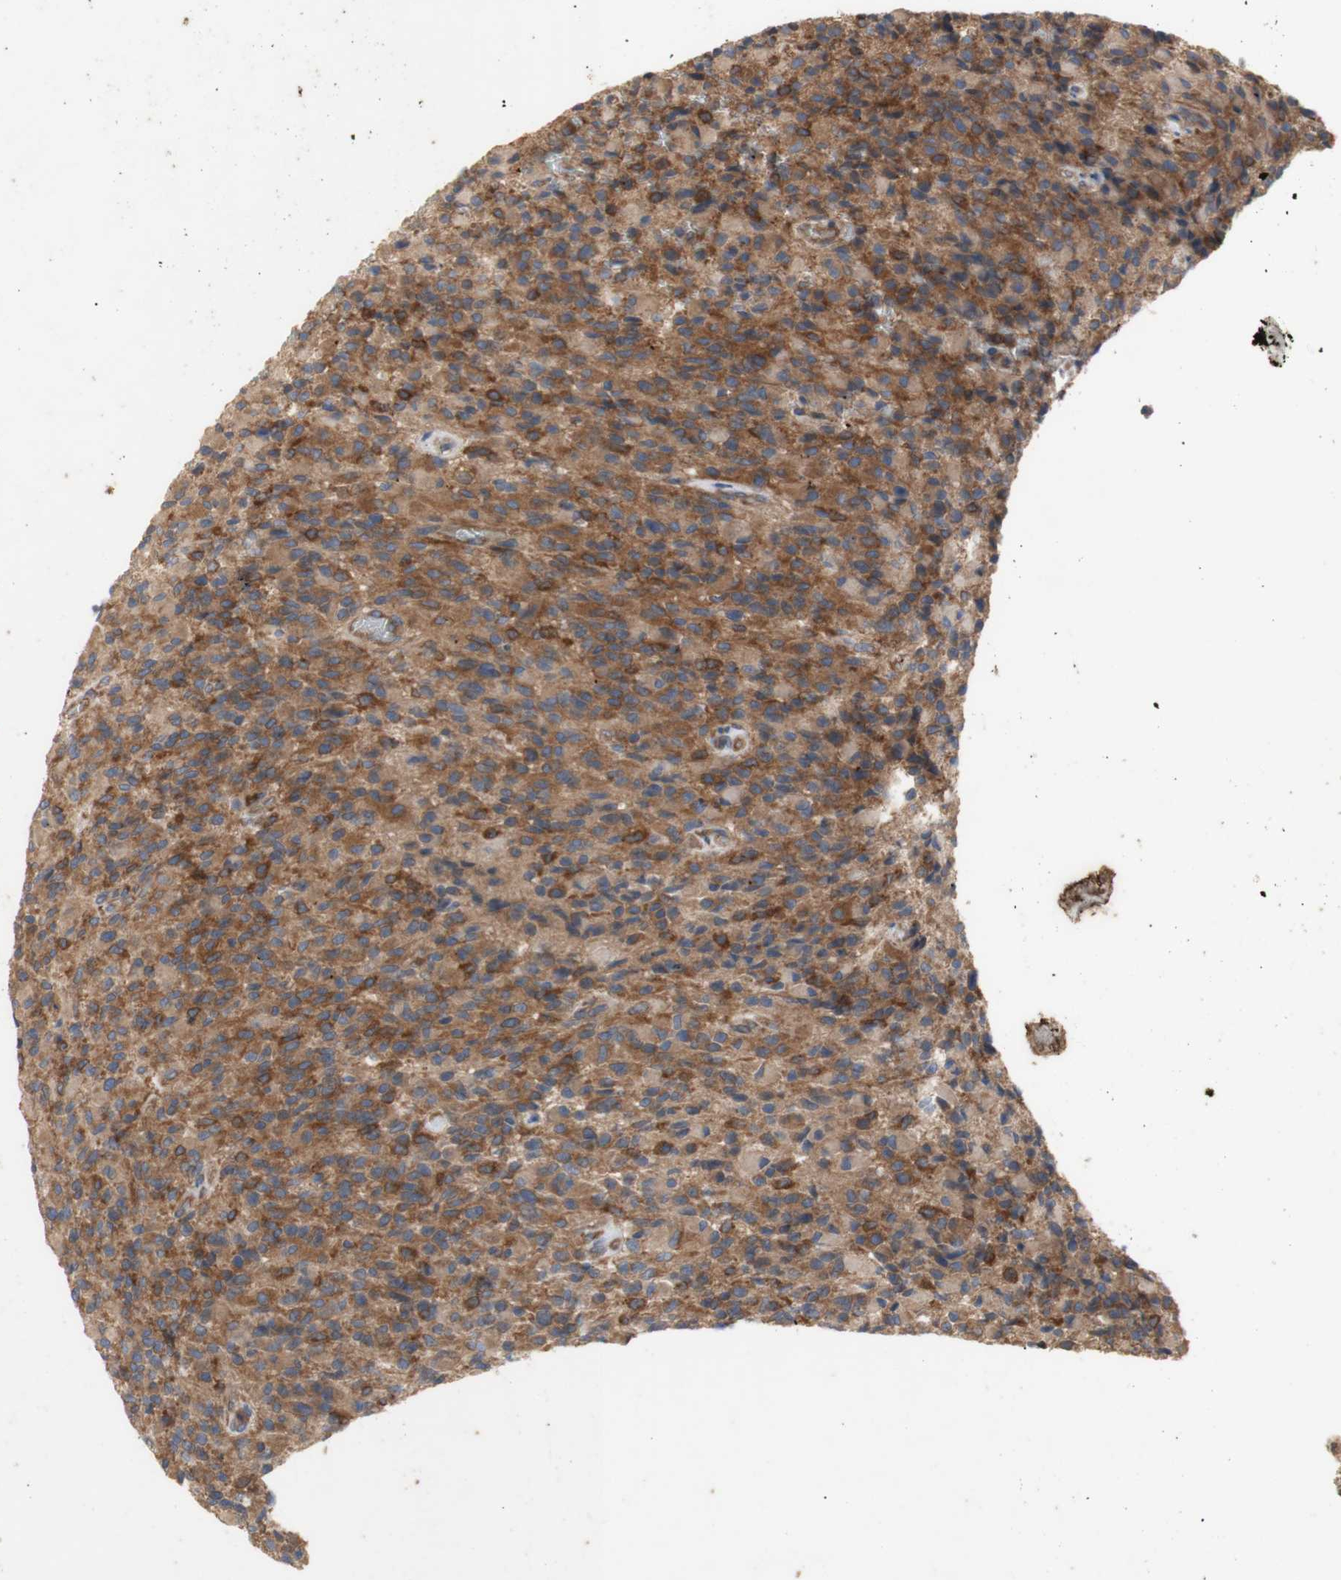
{"staining": {"intensity": "moderate", "quantity": ">75%", "location": "cytoplasmic/membranous"}, "tissue": "glioma", "cell_type": "Tumor cells", "image_type": "cancer", "snomed": [{"axis": "morphology", "description": "Glioma, malignant, High grade"}, {"axis": "topography", "description": "Brain"}], "caption": "The image shows staining of malignant high-grade glioma, revealing moderate cytoplasmic/membranous protein expression (brown color) within tumor cells.", "gene": "IKBKG", "patient": {"sex": "male", "age": 71}}